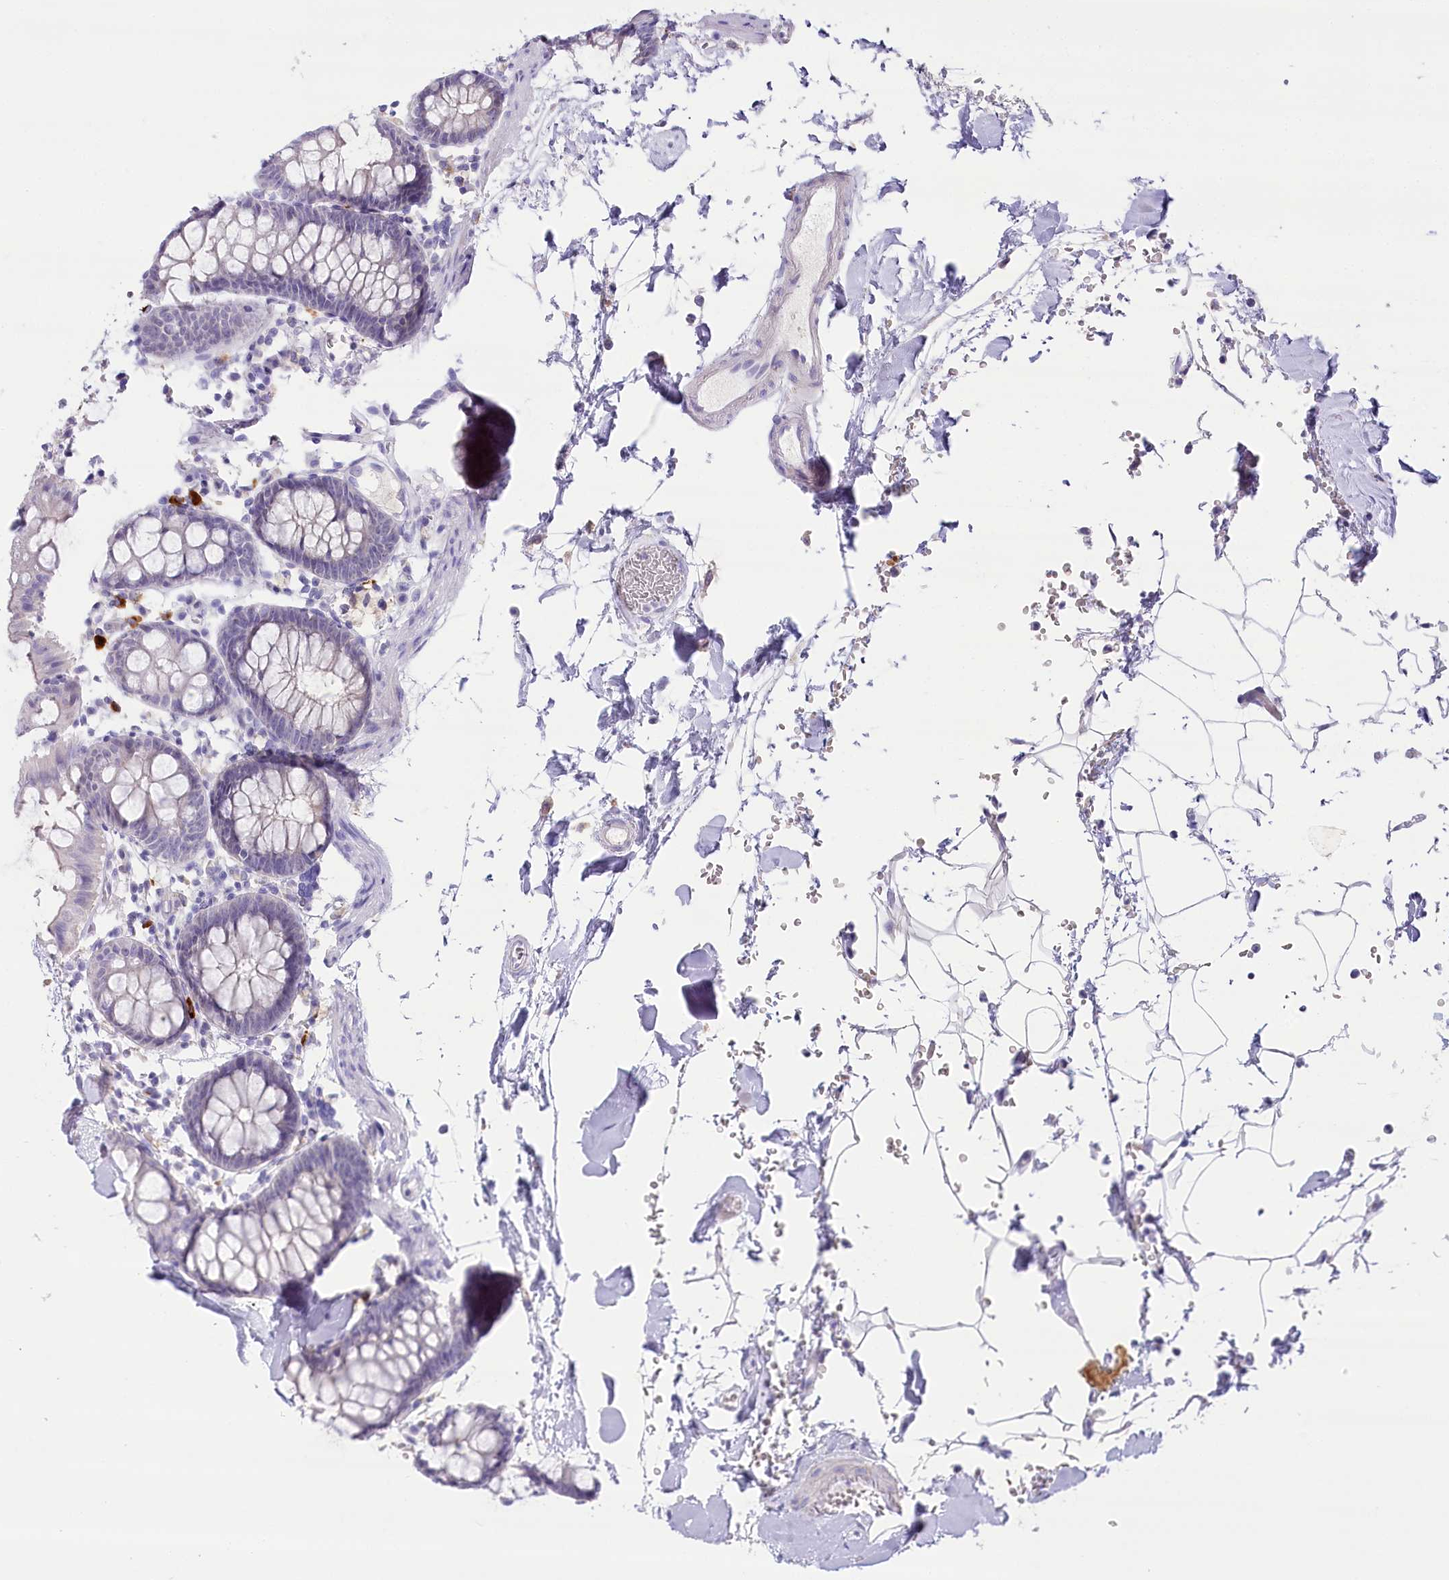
{"staining": {"intensity": "negative", "quantity": "none", "location": "none"}, "tissue": "colon", "cell_type": "Endothelial cells", "image_type": "normal", "snomed": [{"axis": "morphology", "description": "Normal tissue, NOS"}, {"axis": "topography", "description": "Colon"}], "caption": "Immunohistochemical staining of unremarkable human colon reveals no significant expression in endothelial cells. (Stains: DAB immunohistochemistry (IHC) with hematoxylin counter stain, Microscopy: brightfield microscopy at high magnification).", "gene": "MYOZ1", "patient": {"sex": "male", "age": 75}}